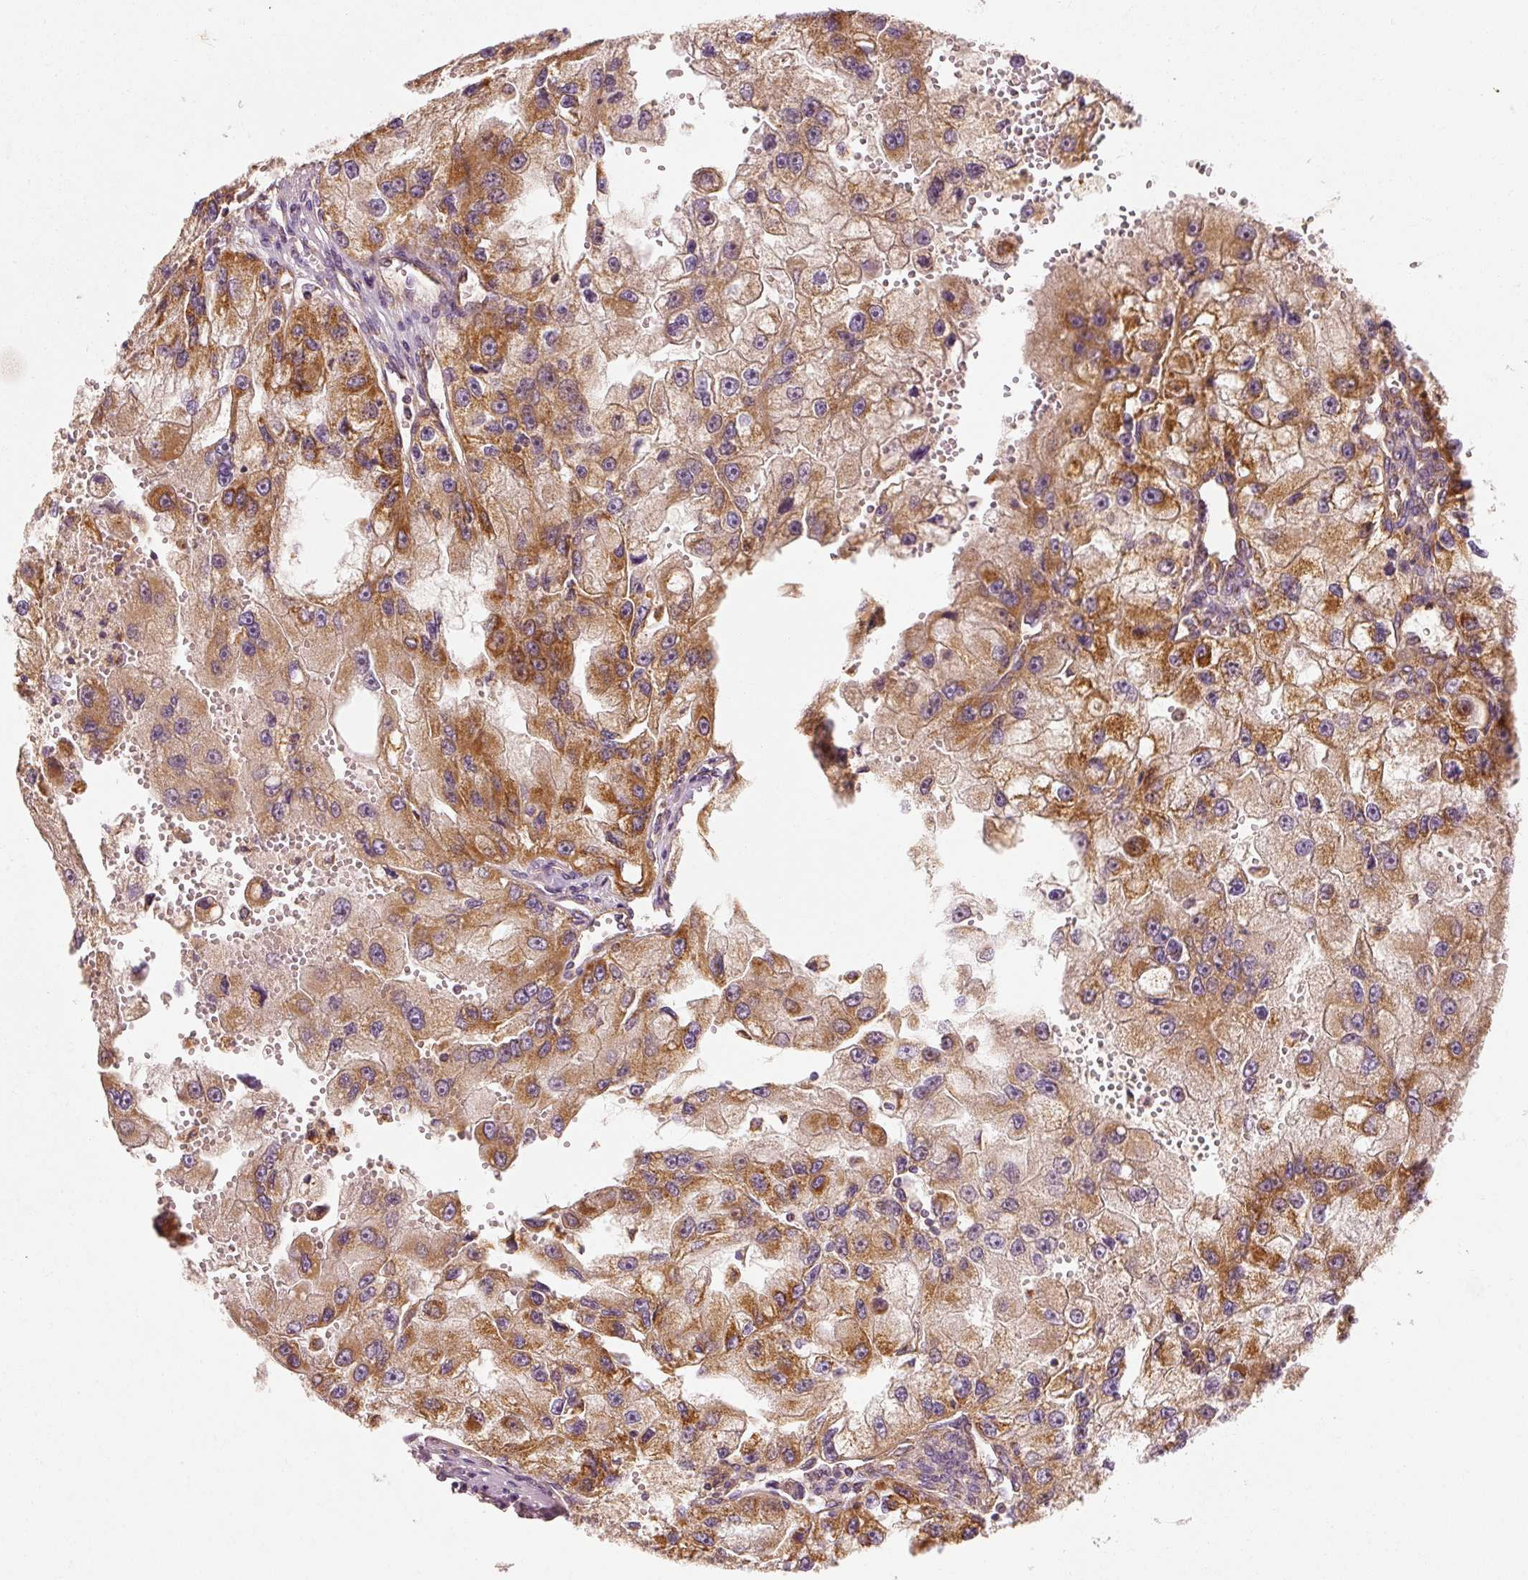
{"staining": {"intensity": "moderate", "quantity": ">75%", "location": "cytoplasmic/membranous"}, "tissue": "renal cancer", "cell_type": "Tumor cells", "image_type": "cancer", "snomed": [{"axis": "morphology", "description": "Adenocarcinoma, NOS"}, {"axis": "topography", "description": "Kidney"}], "caption": "Tumor cells demonstrate medium levels of moderate cytoplasmic/membranous positivity in approximately >75% of cells in renal cancer.", "gene": "TOMM40", "patient": {"sex": "male", "age": 63}}